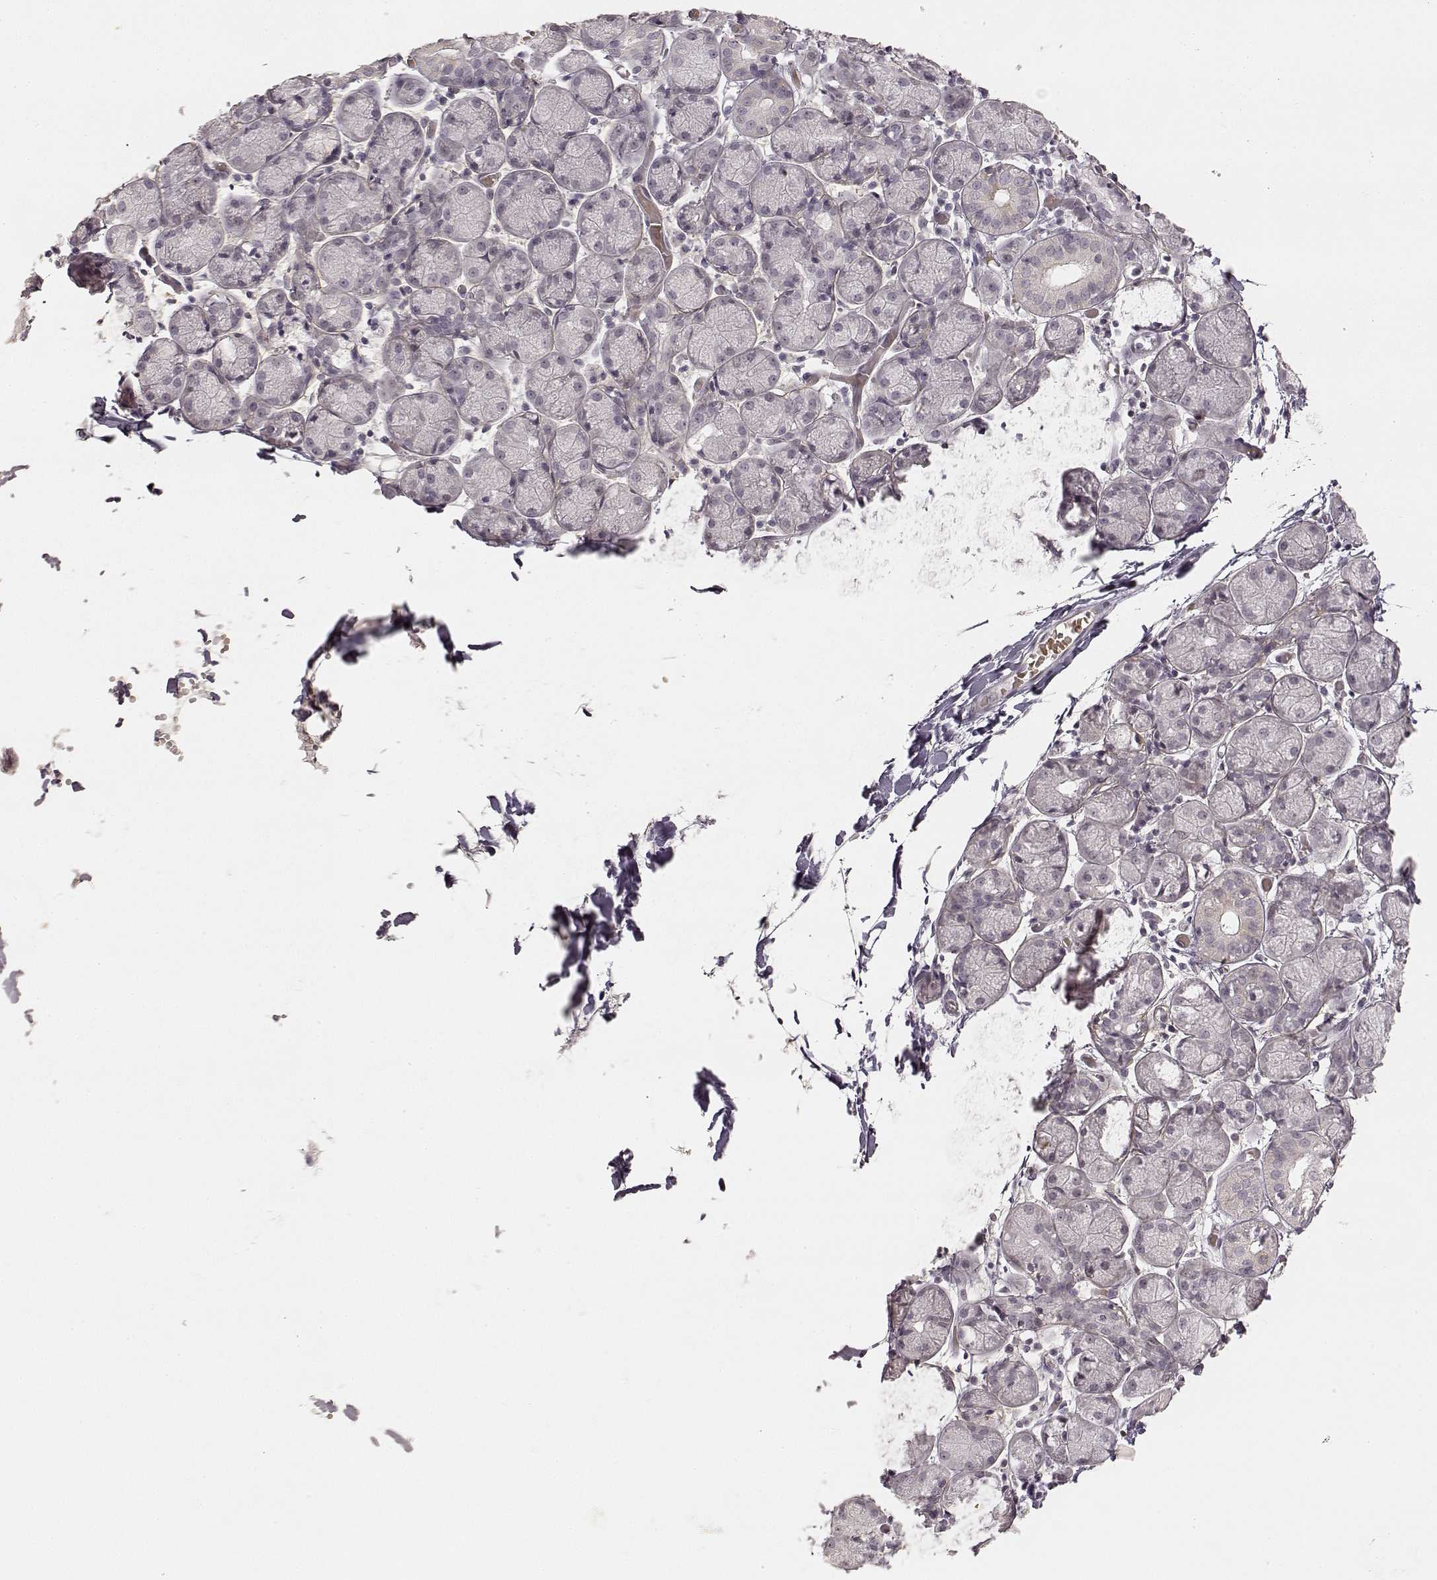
{"staining": {"intensity": "moderate", "quantity": "<25%", "location": "cytoplasmic/membranous"}, "tissue": "salivary gland", "cell_type": "Glandular cells", "image_type": "normal", "snomed": [{"axis": "morphology", "description": "Normal tissue, NOS"}, {"axis": "topography", "description": "Salivary gland"}, {"axis": "topography", "description": "Peripheral nerve tissue"}], "caption": "Protein staining of unremarkable salivary gland demonstrates moderate cytoplasmic/membranous positivity in approximately <25% of glandular cells. The staining was performed using DAB (3,3'-diaminobenzidine), with brown indicating positive protein expression. Nuclei are stained blue with hematoxylin.", "gene": "LAMC2", "patient": {"sex": "female", "age": 24}}